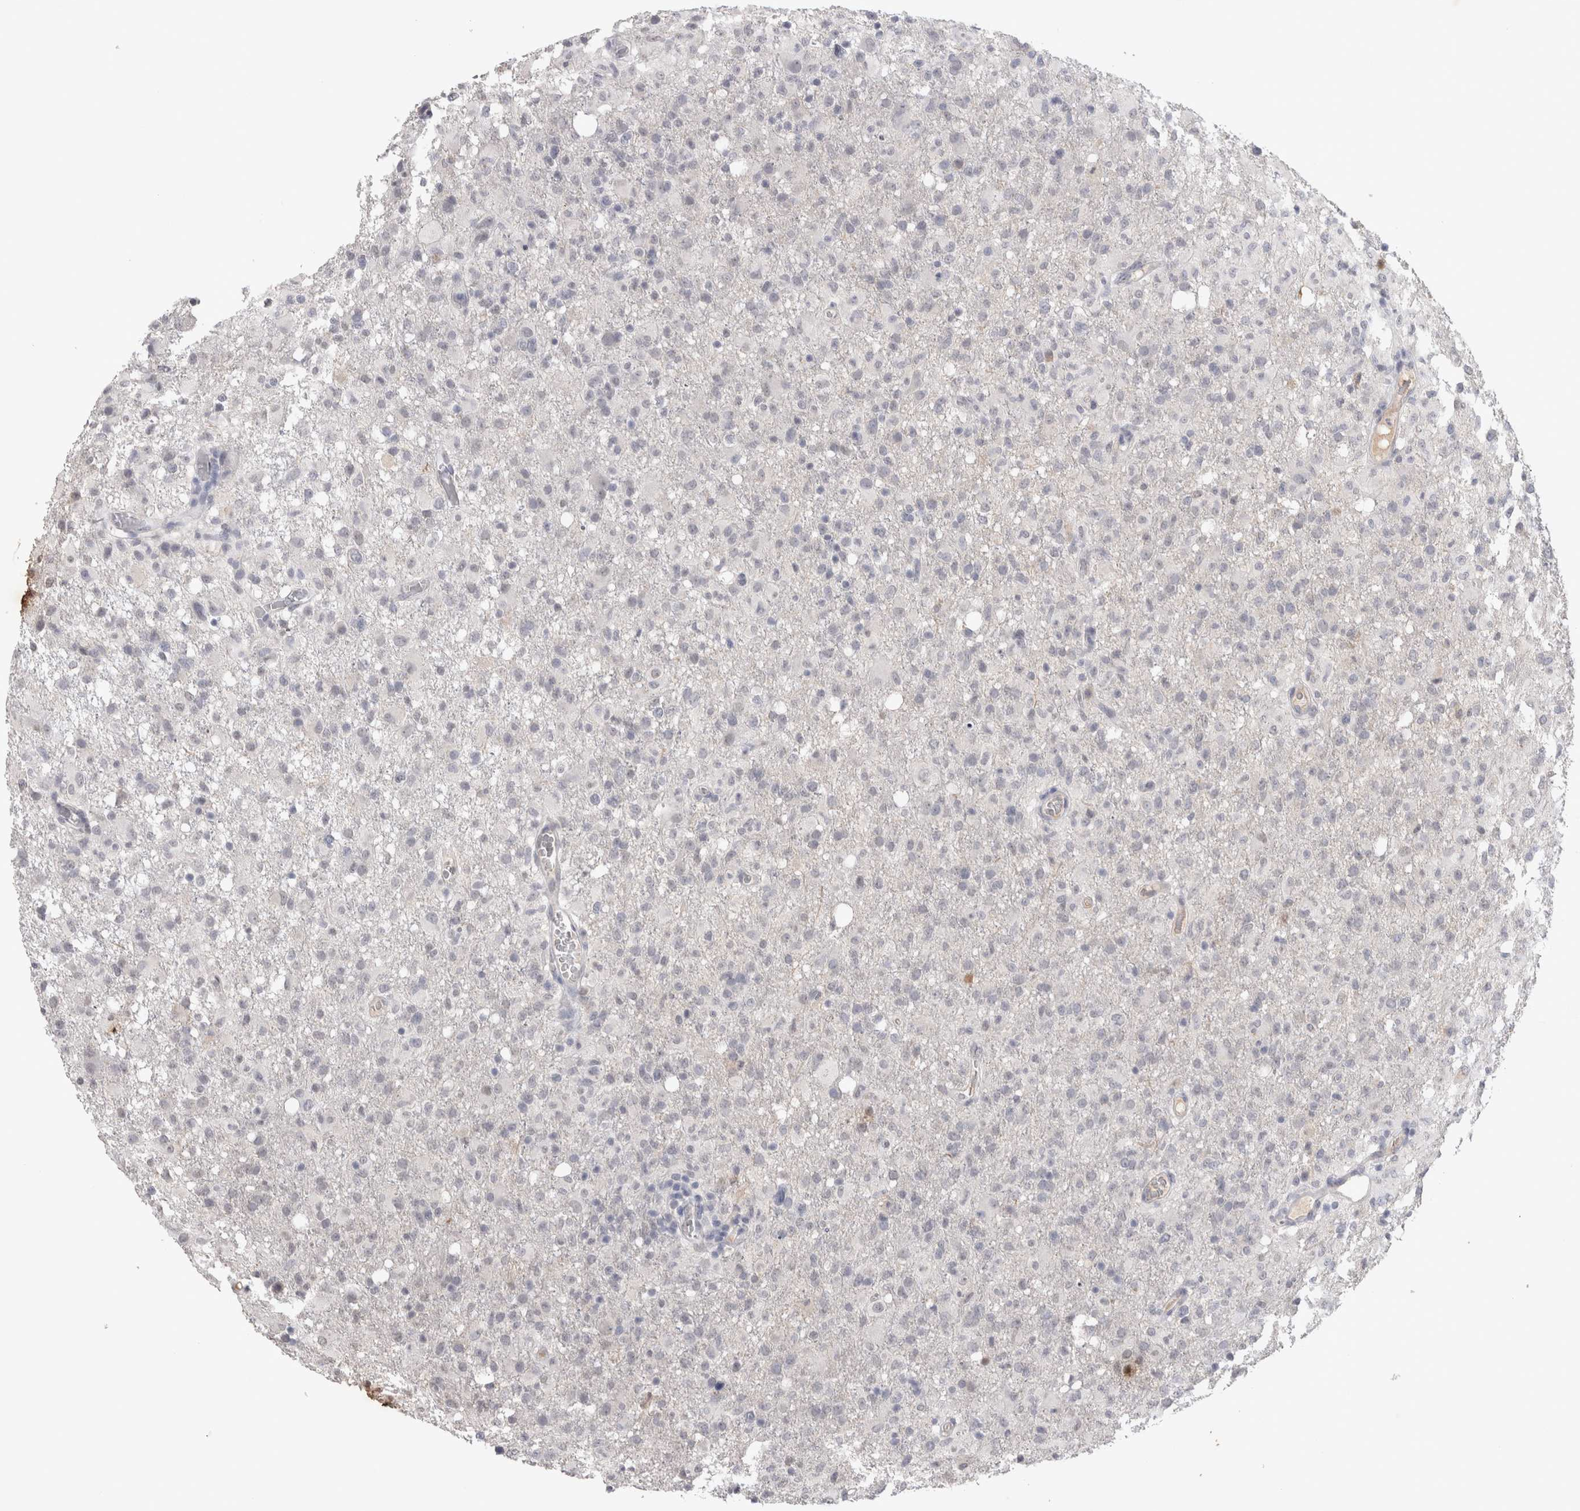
{"staining": {"intensity": "negative", "quantity": "none", "location": "none"}, "tissue": "glioma", "cell_type": "Tumor cells", "image_type": "cancer", "snomed": [{"axis": "morphology", "description": "Glioma, malignant, High grade"}, {"axis": "topography", "description": "Brain"}], "caption": "Immunohistochemical staining of human glioma exhibits no significant positivity in tumor cells.", "gene": "CDH13", "patient": {"sex": "female", "age": 57}}